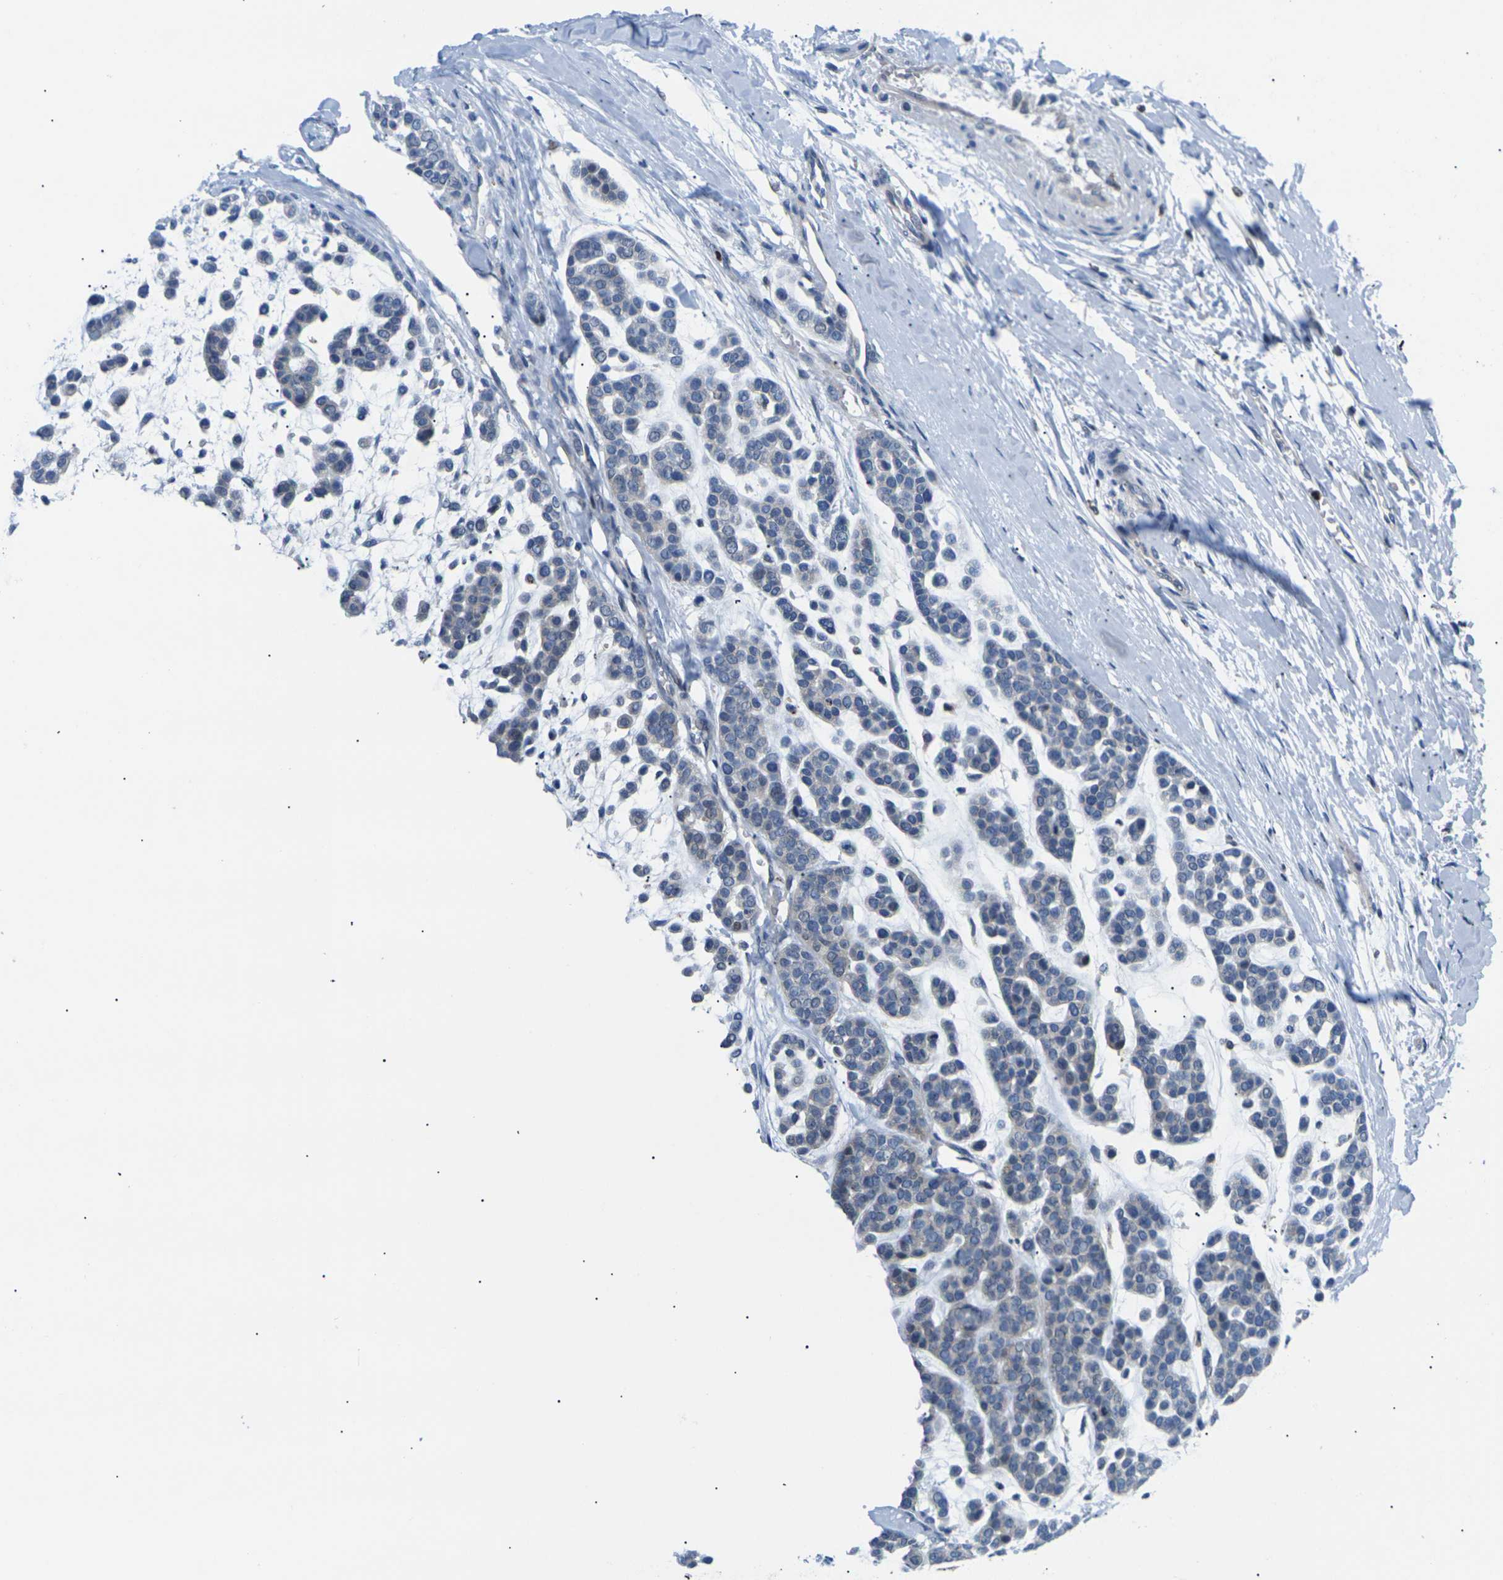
{"staining": {"intensity": "weak", "quantity": "<25%", "location": "cytoplasmic/membranous"}, "tissue": "head and neck cancer", "cell_type": "Tumor cells", "image_type": "cancer", "snomed": [{"axis": "morphology", "description": "Adenocarcinoma, NOS"}, {"axis": "morphology", "description": "Adenoma, NOS"}, {"axis": "topography", "description": "Head-Neck"}], "caption": "DAB immunohistochemical staining of head and neck cancer (adenoma) demonstrates no significant staining in tumor cells. Nuclei are stained in blue.", "gene": "RPS6KA3", "patient": {"sex": "female", "age": 55}}